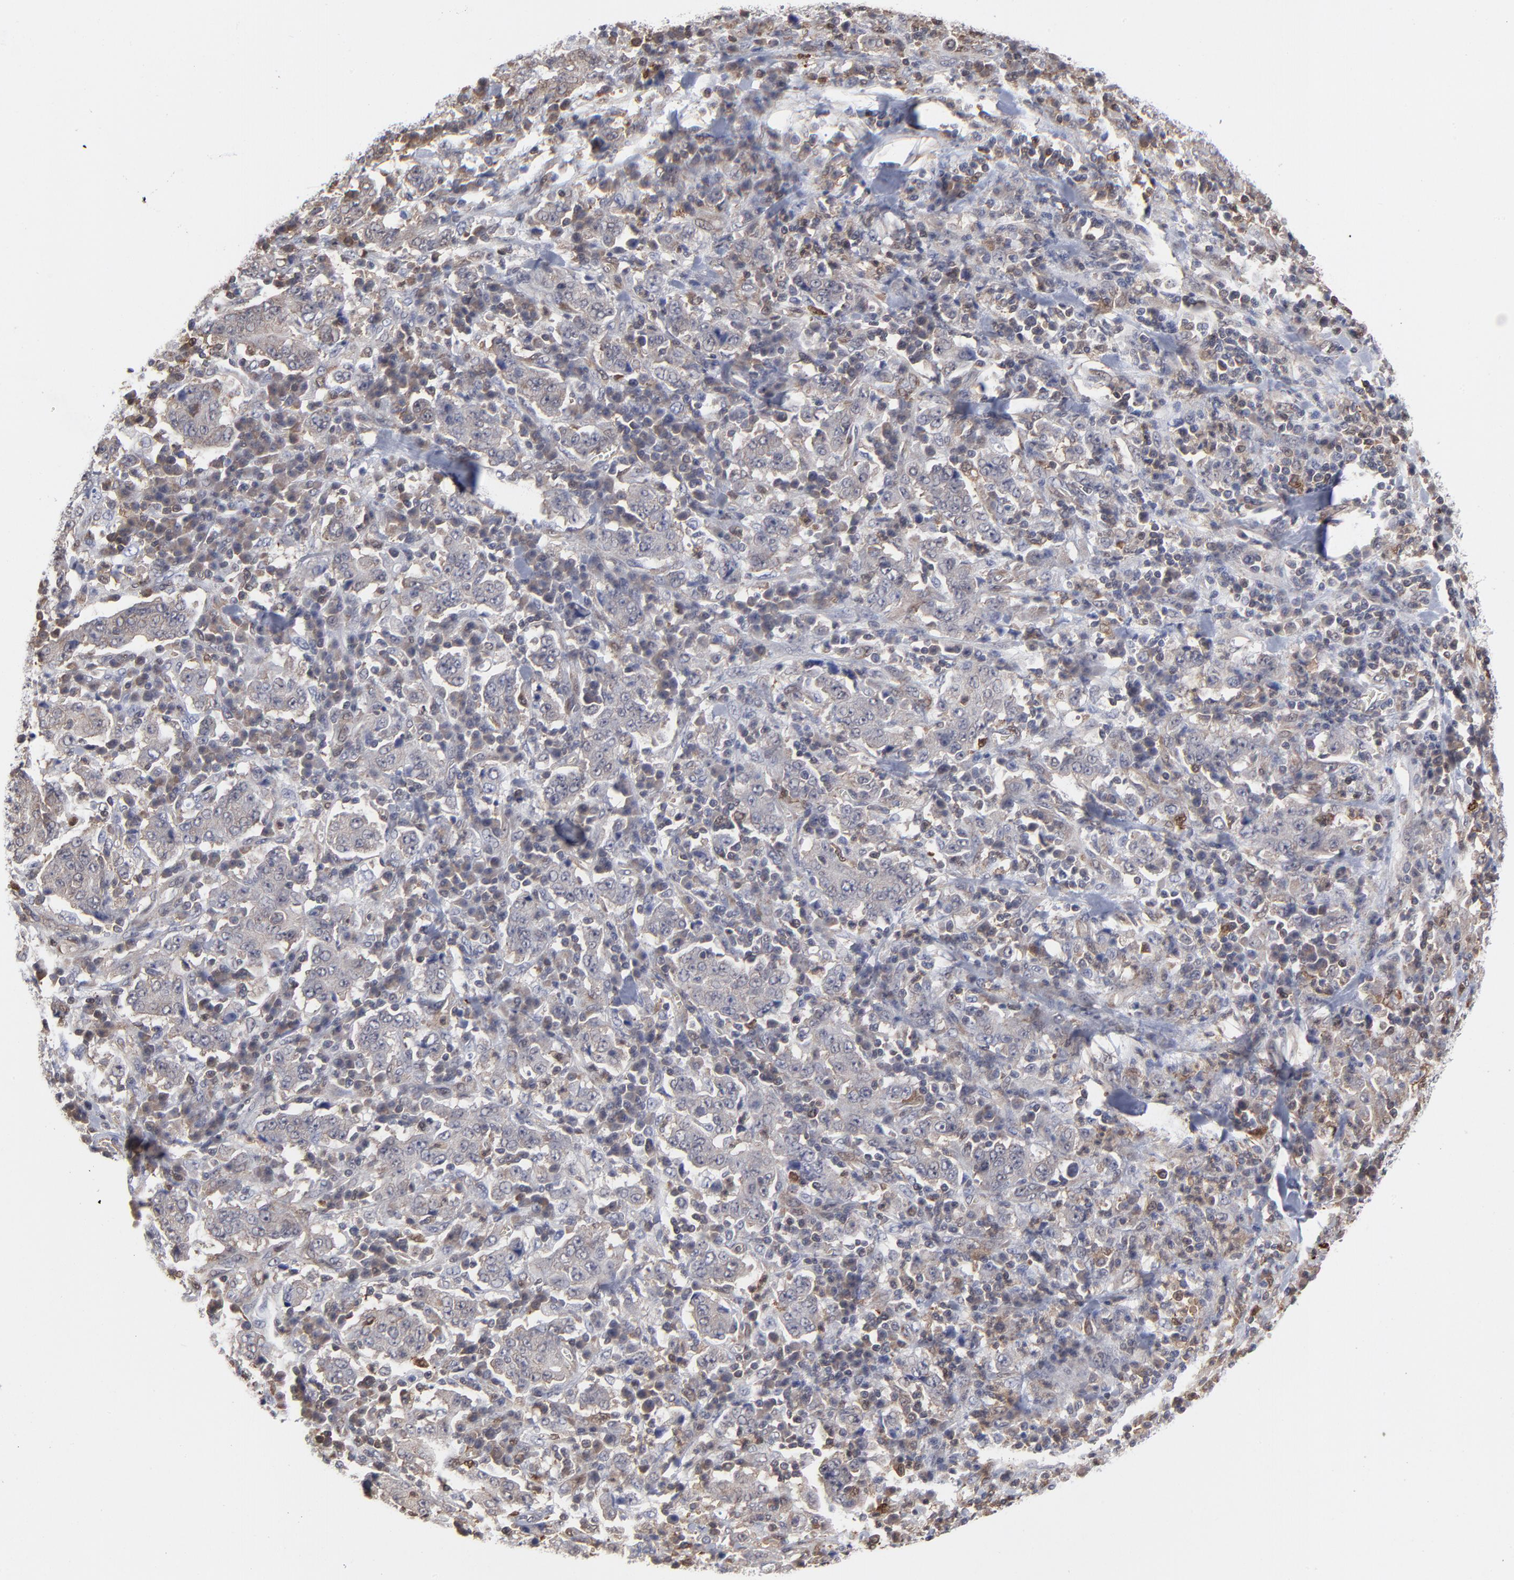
{"staining": {"intensity": "weak", "quantity": "25%-75%", "location": "cytoplasmic/membranous"}, "tissue": "stomach cancer", "cell_type": "Tumor cells", "image_type": "cancer", "snomed": [{"axis": "morphology", "description": "Normal tissue, NOS"}, {"axis": "morphology", "description": "Adenocarcinoma, NOS"}, {"axis": "topography", "description": "Stomach, upper"}, {"axis": "topography", "description": "Stomach"}], "caption": "Immunohistochemical staining of human adenocarcinoma (stomach) exhibits weak cytoplasmic/membranous protein staining in approximately 25%-75% of tumor cells. (DAB (3,3'-diaminobenzidine) = brown stain, brightfield microscopy at high magnification).", "gene": "MAP2K1", "patient": {"sex": "male", "age": 59}}